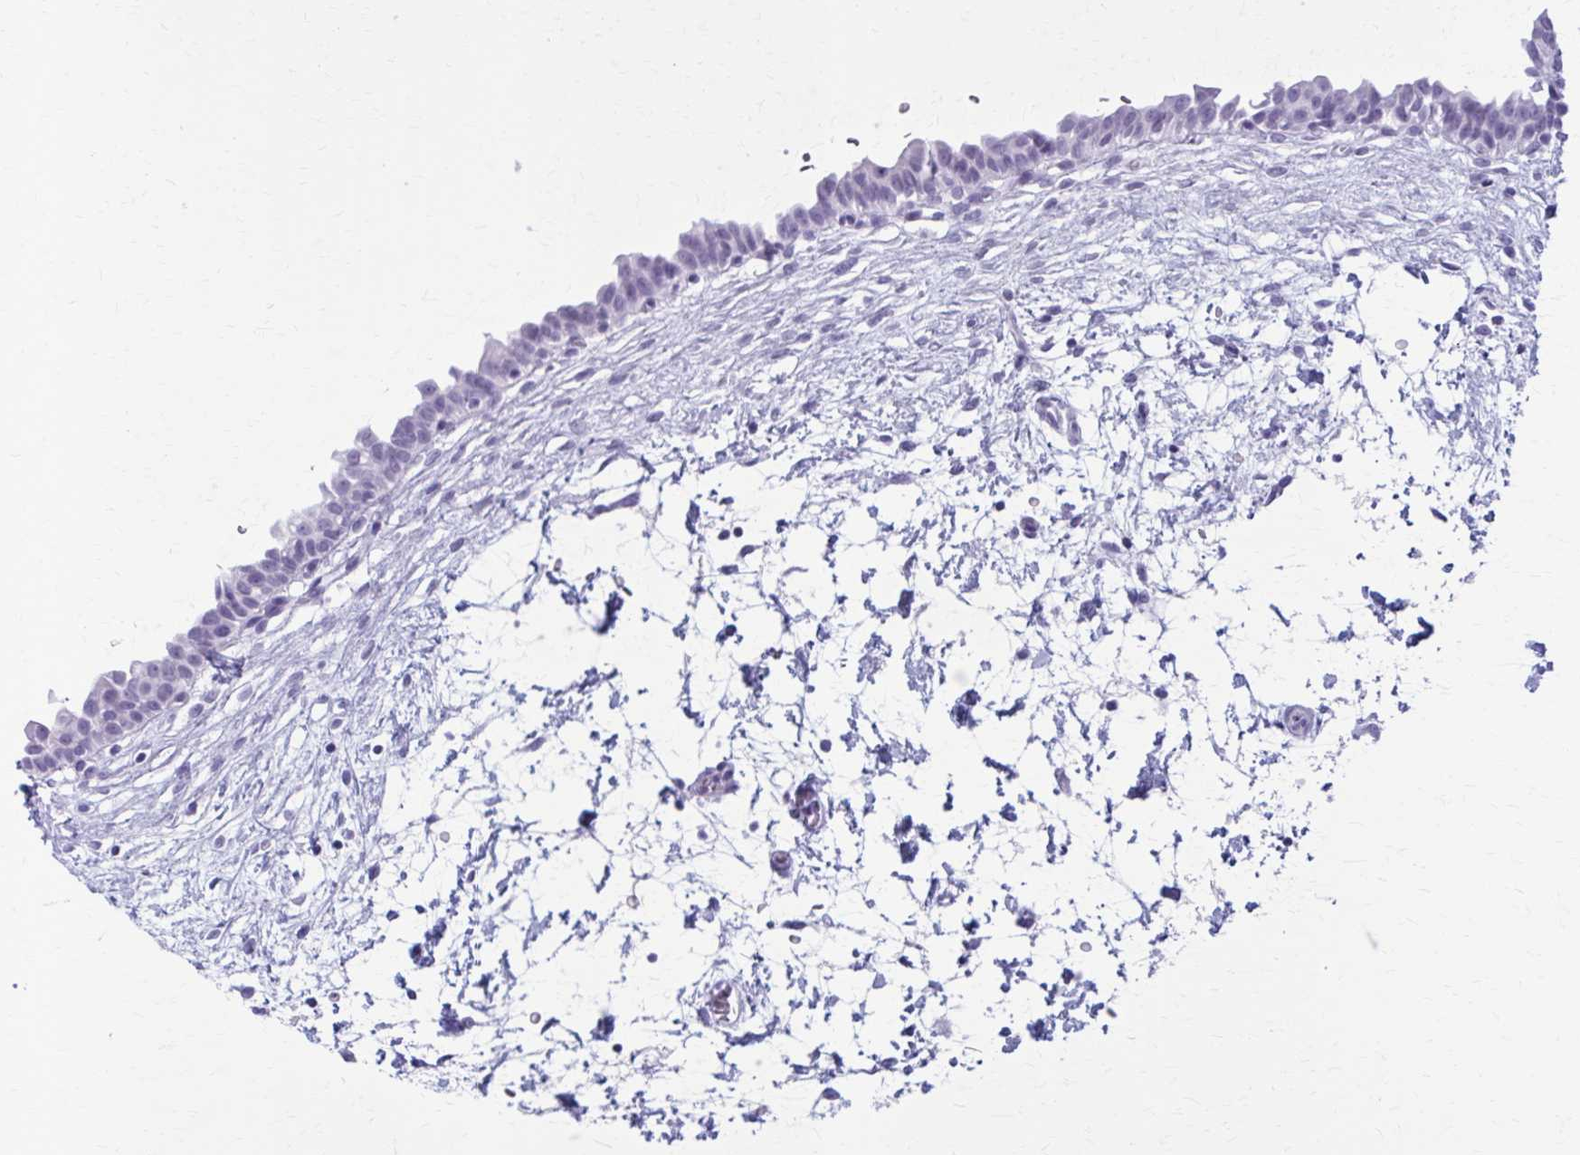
{"staining": {"intensity": "negative", "quantity": "none", "location": "none"}, "tissue": "urinary bladder", "cell_type": "Urothelial cells", "image_type": "normal", "snomed": [{"axis": "morphology", "description": "Normal tissue, NOS"}, {"axis": "topography", "description": "Urinary bladder"}], "caption": "An IHC image of normal urinary bladder is shown. There is no staining in urothelial cells of urinary bladder. Nuclei are stained in blue.", "gene": "ZDHHC7", "patient": {"sex": "male", "age": 37}}